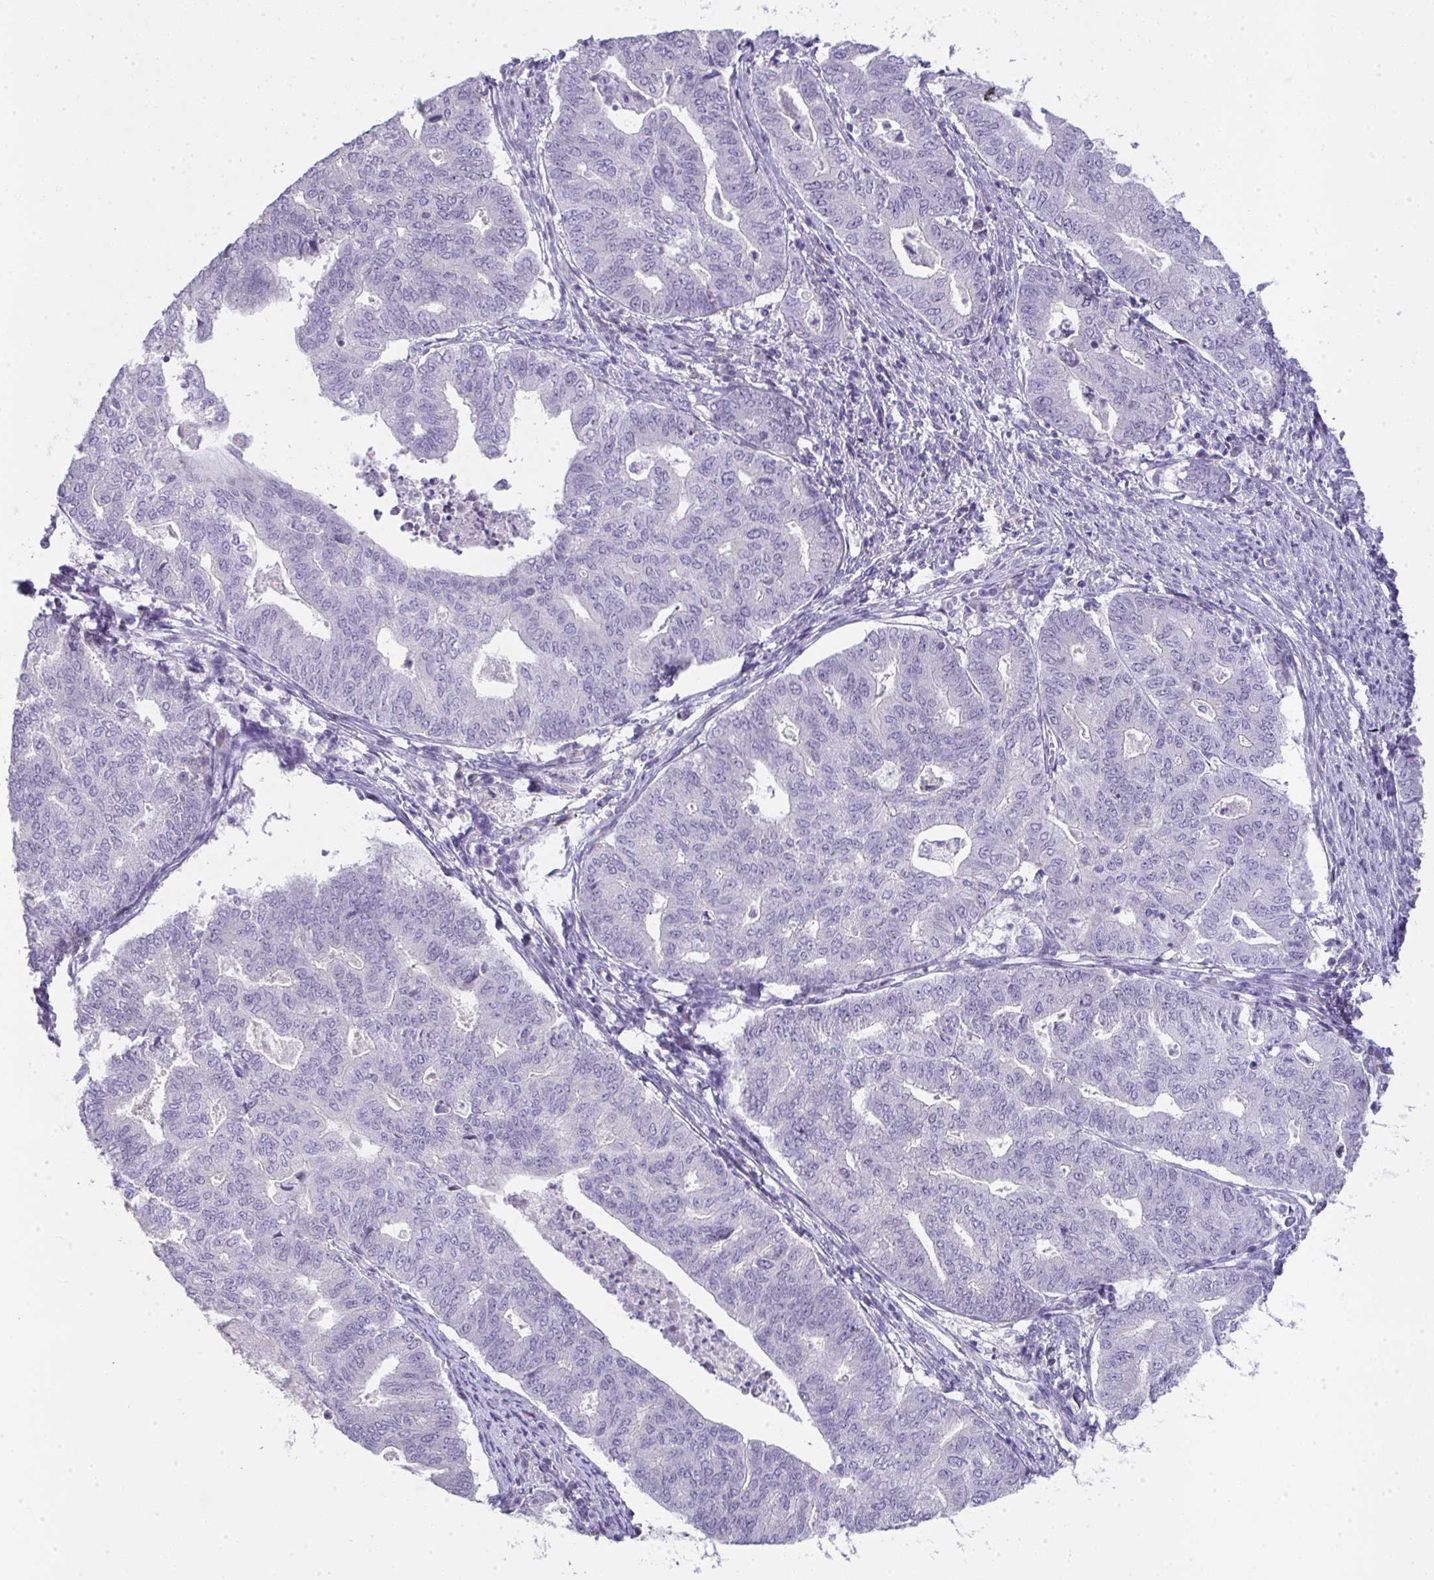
{"staining": {"intensity": "negative", "quantity": "none", "location": "none"}, "tissue": "endometrial cancer", "cell_type": "Tumor cells", "image_type": "cancer", "snomed": [{"axis": "morphology", "description": "Adenocarcinoma, NOS"}, {"axis": "topography", "description": "Endometrium"}], "caption": "This is a photomicrograph of IHC staining of endometrial cancer, which shows no positivity in tumor cells.", "gene": "GALNT16", "patient": {"sex": "female", "age": 79}}